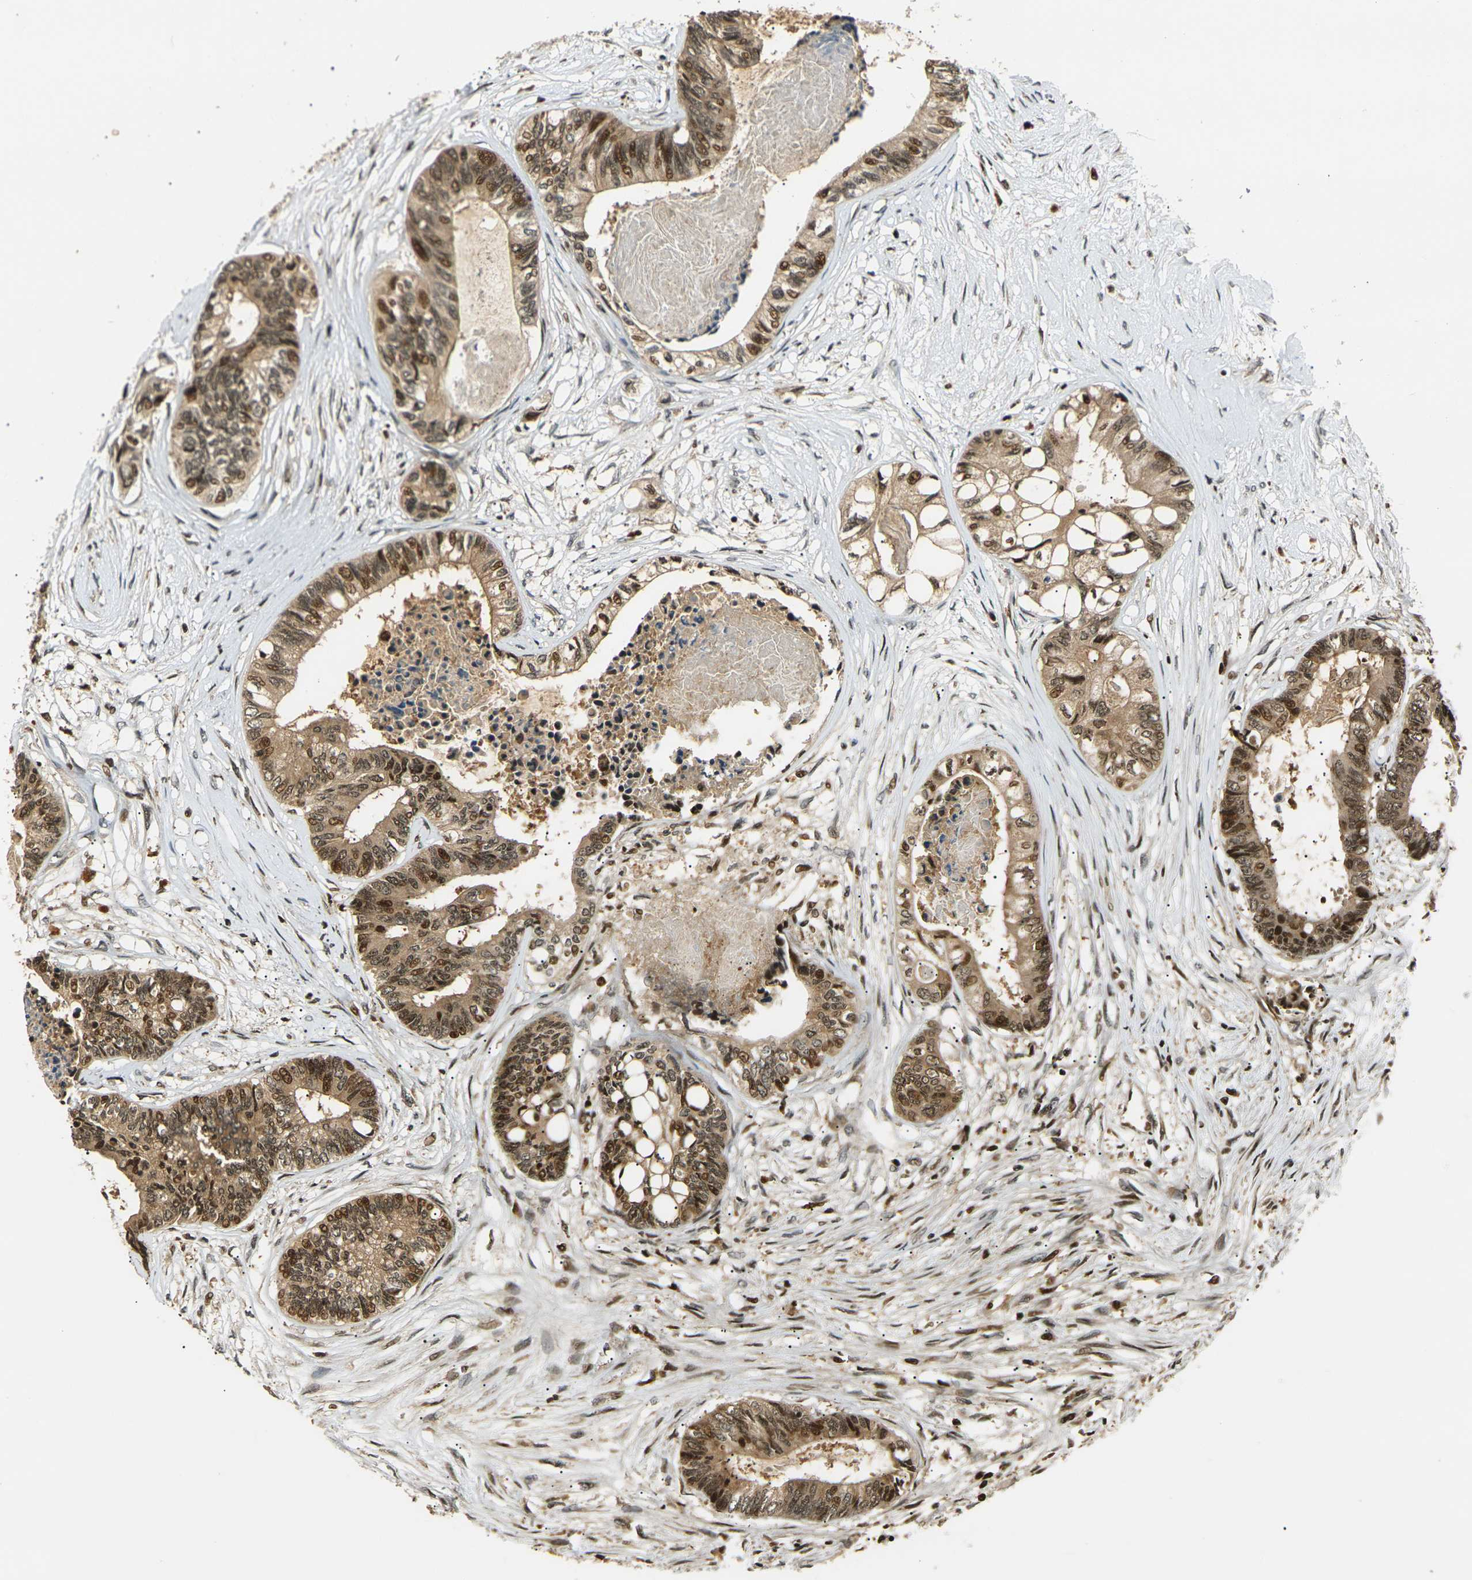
{"staining": {"intensity": "moderate", "quantity": ">75%", "location": "cytoplasmic/membranous,nuclear"}, "tissue": "colorectal cancer", "cell_type": "Tumor cells", "image_type": "cancer", "snomed": [{"axis": "morphology", "description": "Adenocarcinoma, NOS"}, {"axis": "topography", "description": "Rectum"}], "caption": "Immunohistochemistry (IHC) image of adenocarcinoma (colorectal) stained for a protein (brown), which demonstrates medium levels of moderate cytoplasmic/membranous and nuclear expression in about >75% of tumor cells.", "gene": "ACTL6A", "patient": {"sex": "male", "age": 63}}